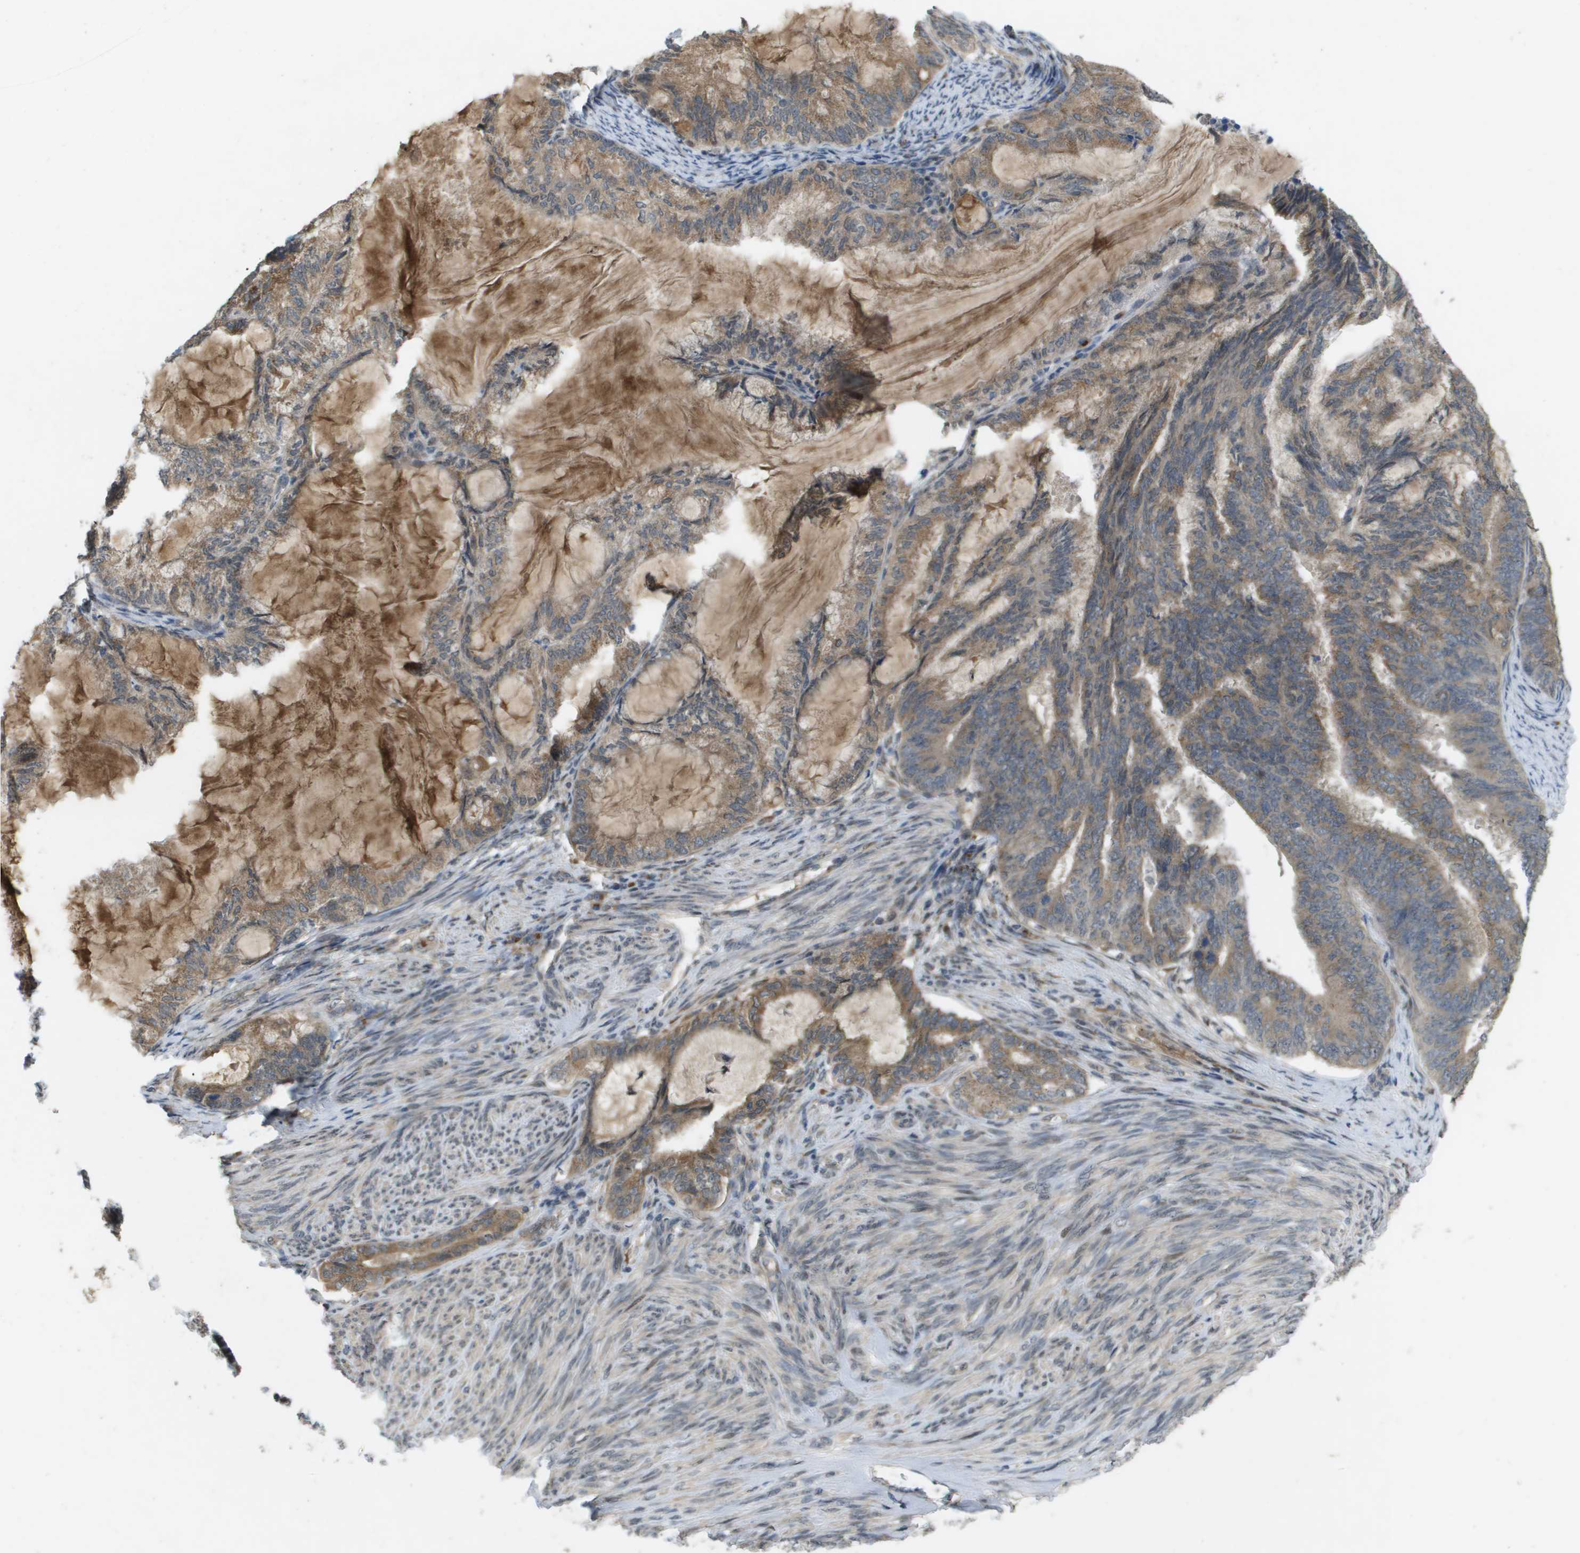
{"staining": {"intensity": "weak", "quantity": ">75%", "location": "cytoplasmic/membranous"}, "tissue": "endometrial cancer", "cell_type": "Tumor cells", "image_type": "cancer", "snomed": [{"axis": "morphology", "description": "Adenocarcinoma, NOS"}, {"axis": "topography", "description": "Endometrium"}], "caption": "Endometrial cancer stained with a protein marker demonstrates weak staining in tumor cells.", "gene": "IFNLR1", "patient": {"sex": "female", "age": 86}}